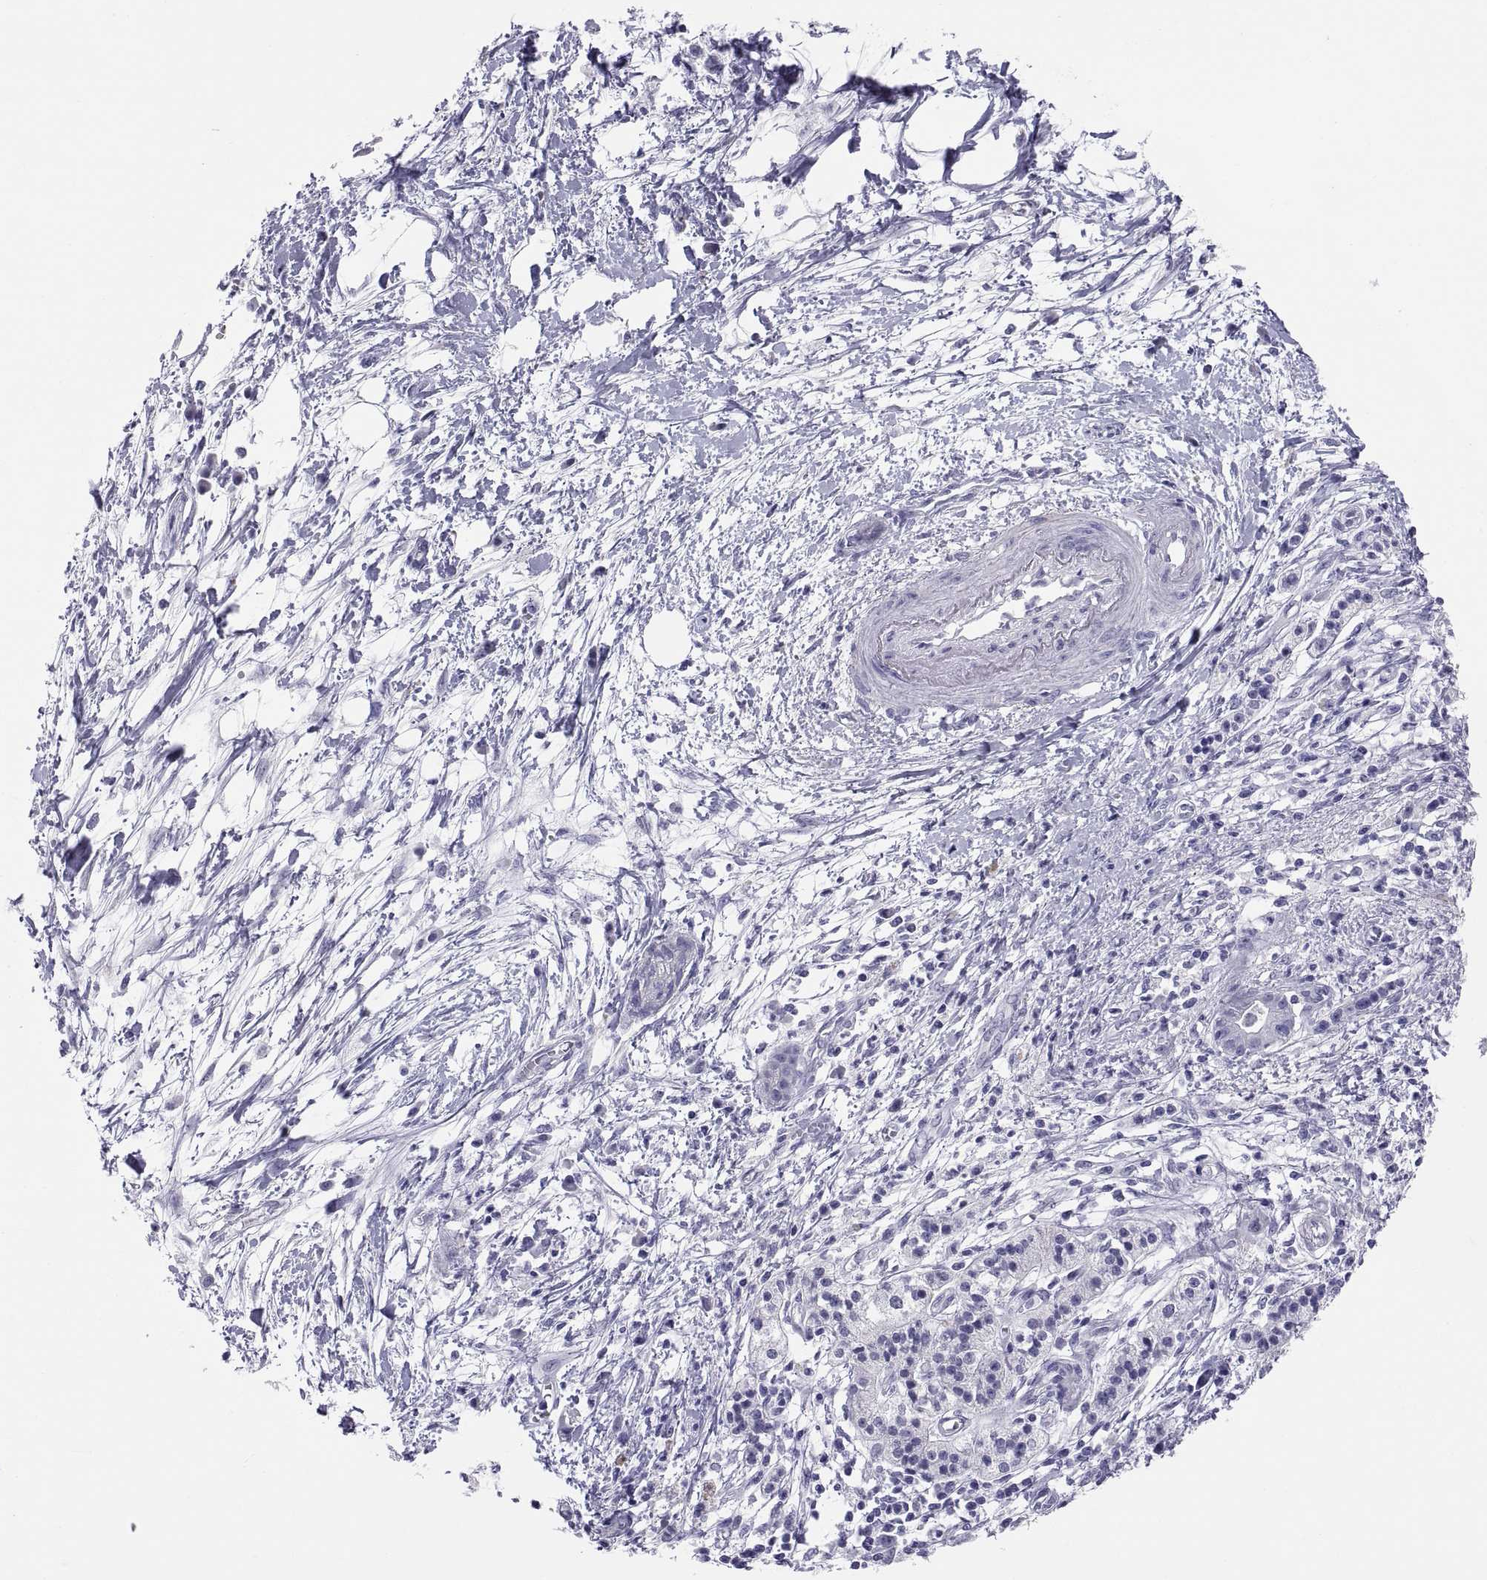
{"staining": {"intensity": "negative", "quantity": "none", "location": "none"}, "tissue": "pancreatic cancer", "cell_type": "Tumor cells", "image_type": "cancer", "snomed": [{"axis": "morphology", "description": "Normal tissue, NOS"}, {"axis": "morphology", "description": "Adenocarcinoma, NOS"}, {"axis": "topography", "description": "Lymph node"}, {"axis": "topography", "description": "Pancreas"}], "caption": "This is an immunohistochemistry (IHC) photomicrograph of human adenocarcinoma (pancreatic). There is no positivity in tumor cells.", "gene": "FAM170A", "patient": {"sex": "female", "age": 58}}